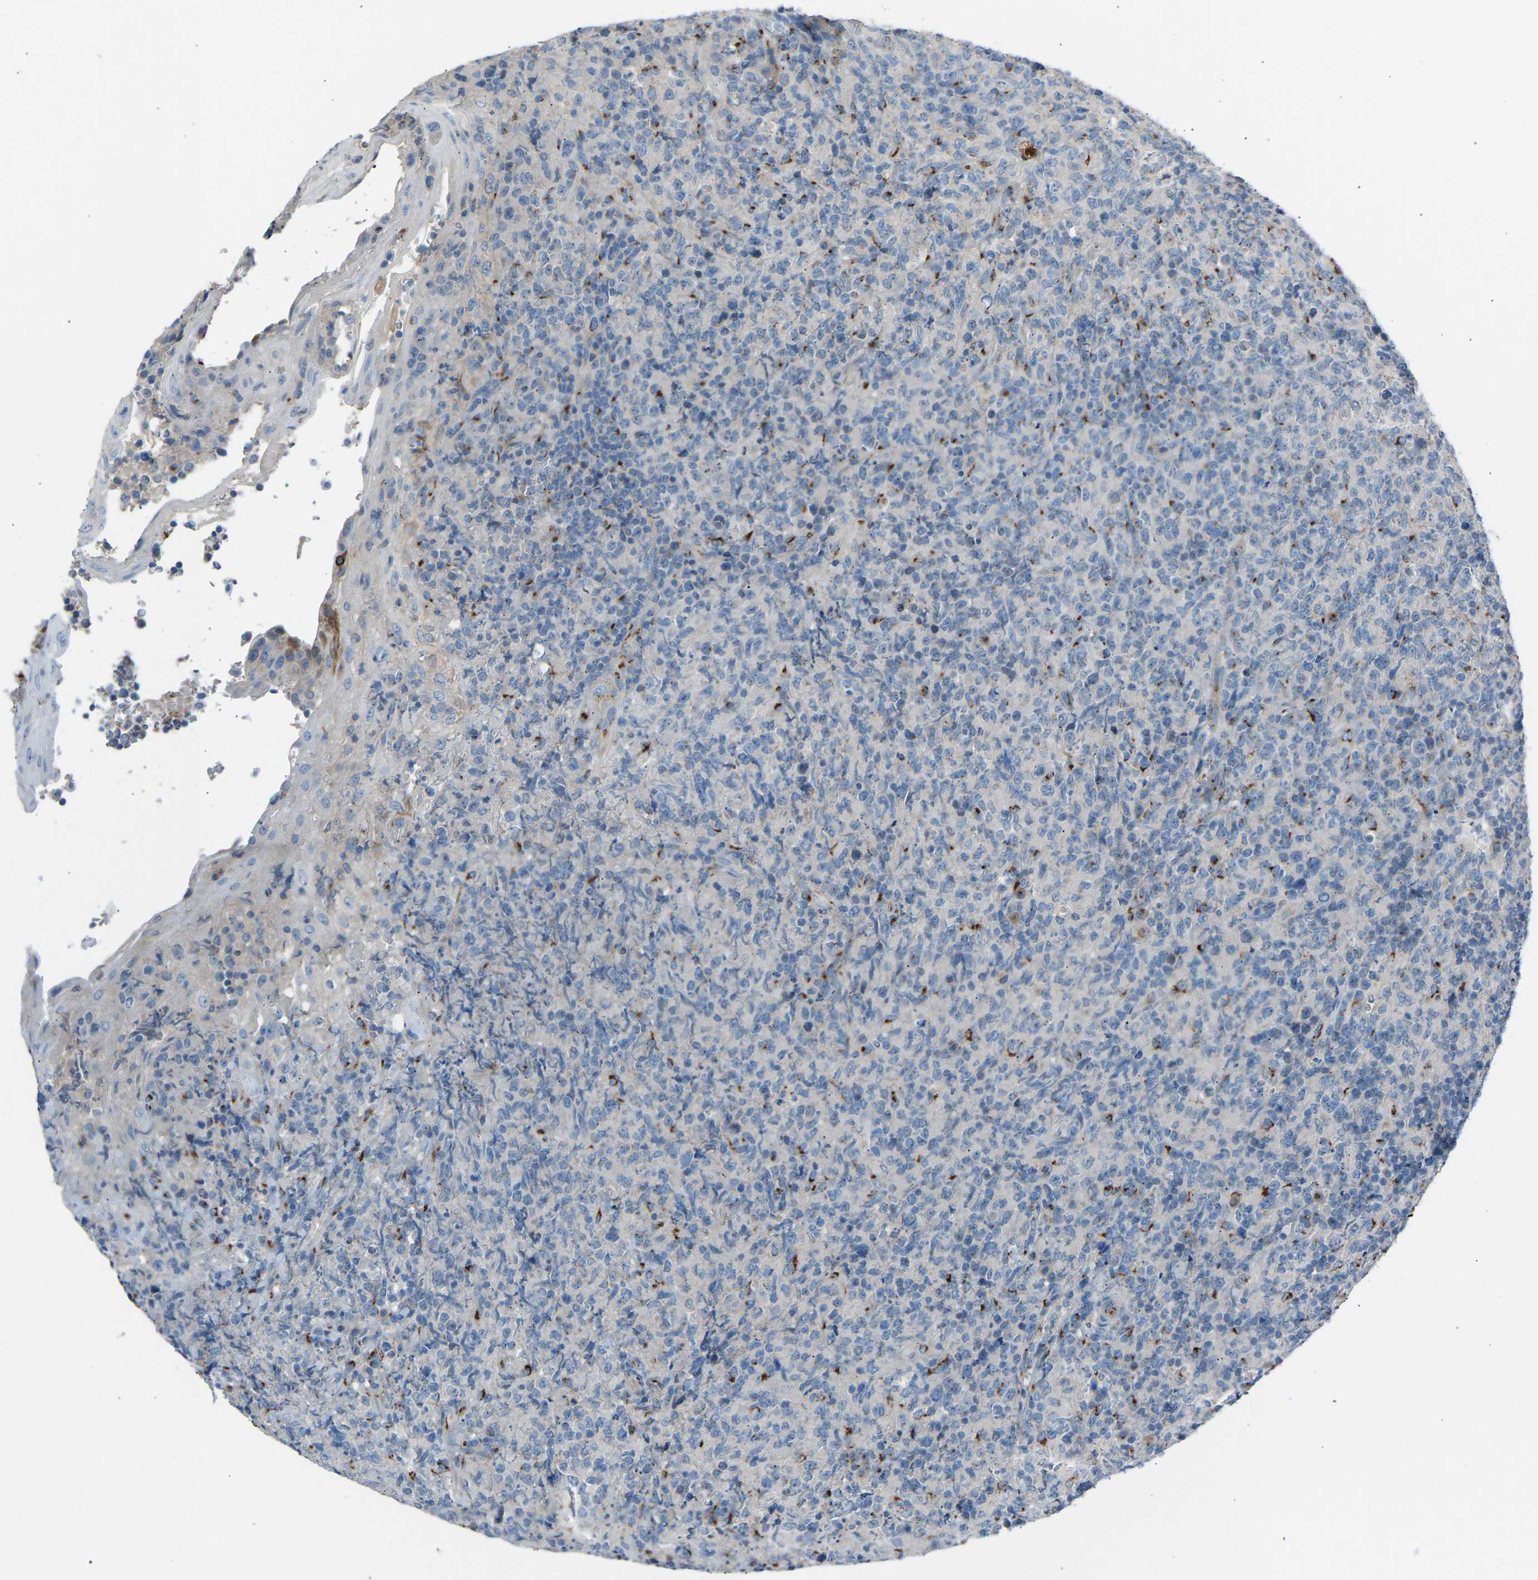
{"staining": {"intensity": "negative", "quantity": "none", "location": "none"}, "tissue": "lymphoma", "cell_type": "Tumor cells", "image_type": "cancer", "snomed": [{"axis": "morphology", "description": "Malignant lymphoma, non-Hodgkin's type, High grade"}, {"axis": "topography", "description": "Tonsil"}], "caption": "Immunohistochemistry (IHC) image of human lymphoma stained for a protein (brown), which reveals no expression in tumor cells.", "gene": "CYREN", "patient": {"sex": "female", "age": 36}}